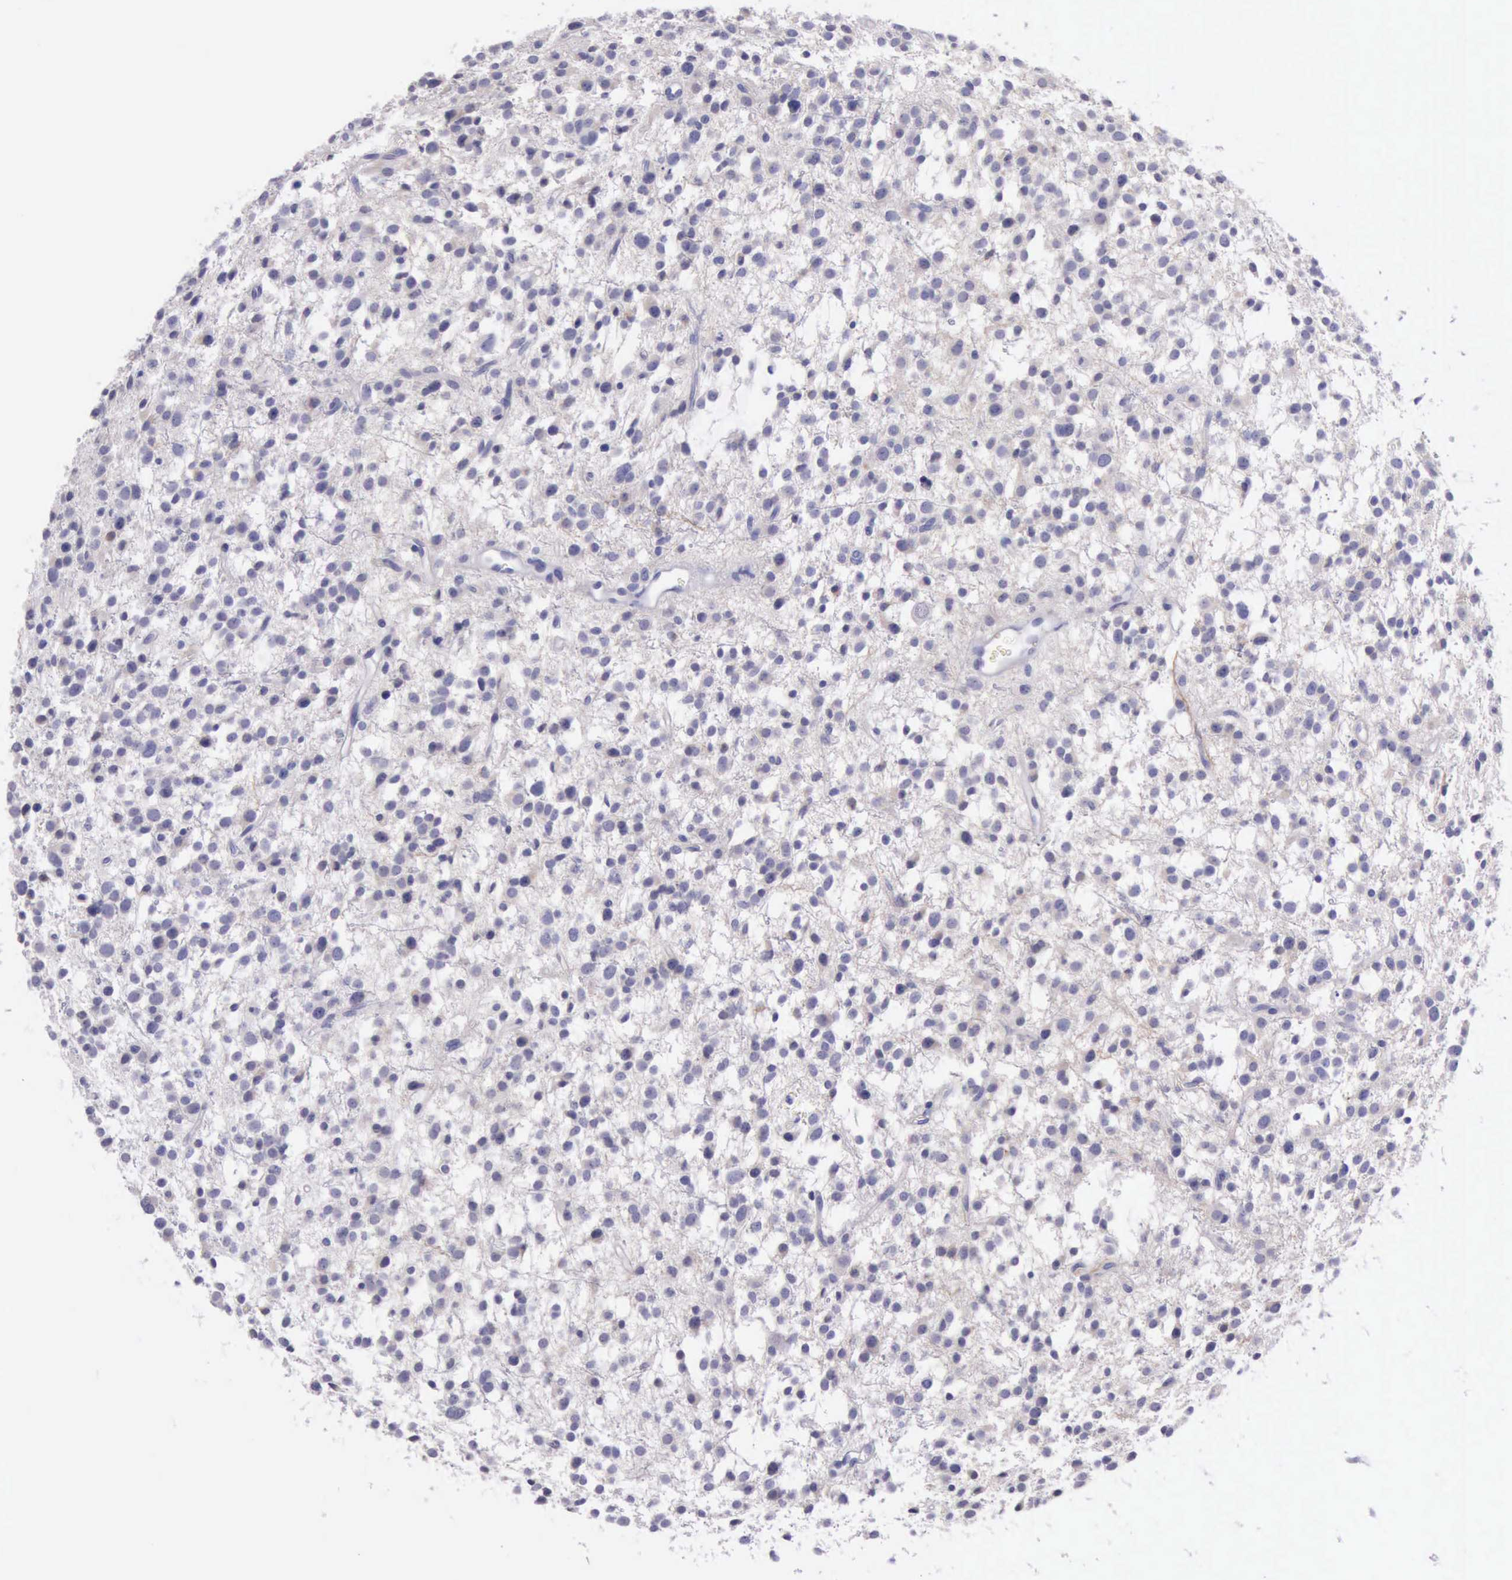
{"staining": {"intensity": "negative", "quantity": "none", "location": "none"}, "tissue": "glioma", "cell_type": "Tumor cells", "image_type": "cancer", "snomed": [{"axis": "morphology", "description": "Glioma, malignant, Low grade"}, {"axis": "topography", "description": "Brain"}], "caption": "Tumor cells show no significant protein staining in glioma.", "gene": "LRFN5", "patient": {"sex": "female", "age": 36}}